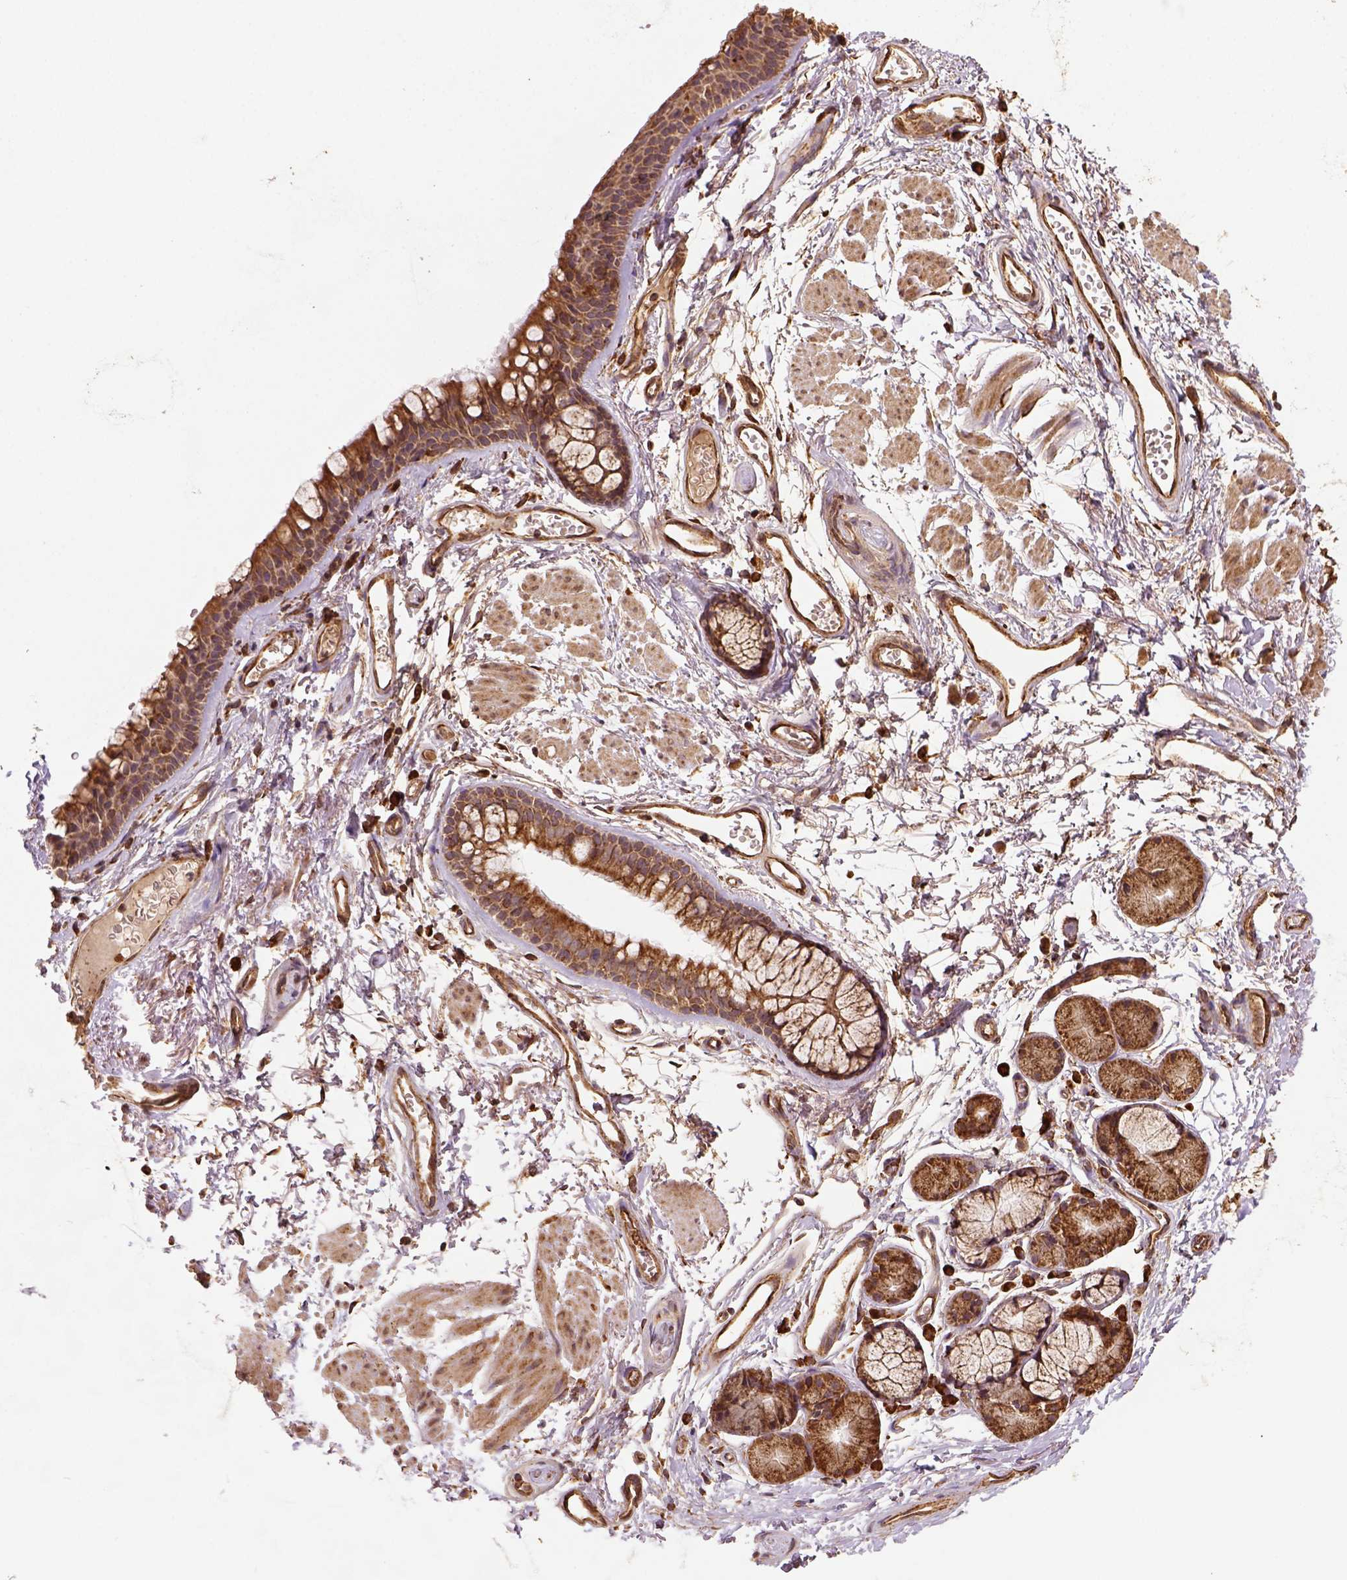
{"staining": {"intensity": "strong", "quantity": ">75%", "location": "cytoplasmic/membranous"}, "tissue": "soft tissue", "cell_type": "Fibroblasts", "image_type": "normal", "snomed": [{"axis": "morphology", "description": "Normal tissue, NOS"}, {"axis": "topography", "description": "Cartilage tissue"}, {"axis": "topography", "description": "Bronchus"}], "caption": "Normal soft tissue displays strong cytoplasmic/membranous staining in approximately >75% of fibroblasts, visualized by immunohistochemistry. (DAB (3,3'-diaminobenzidine) IHC, brown staining for protein, blue staining for nuclei).", "gene": "MAPK8IP3", "patient": {"sex": "female", "age": 79}}